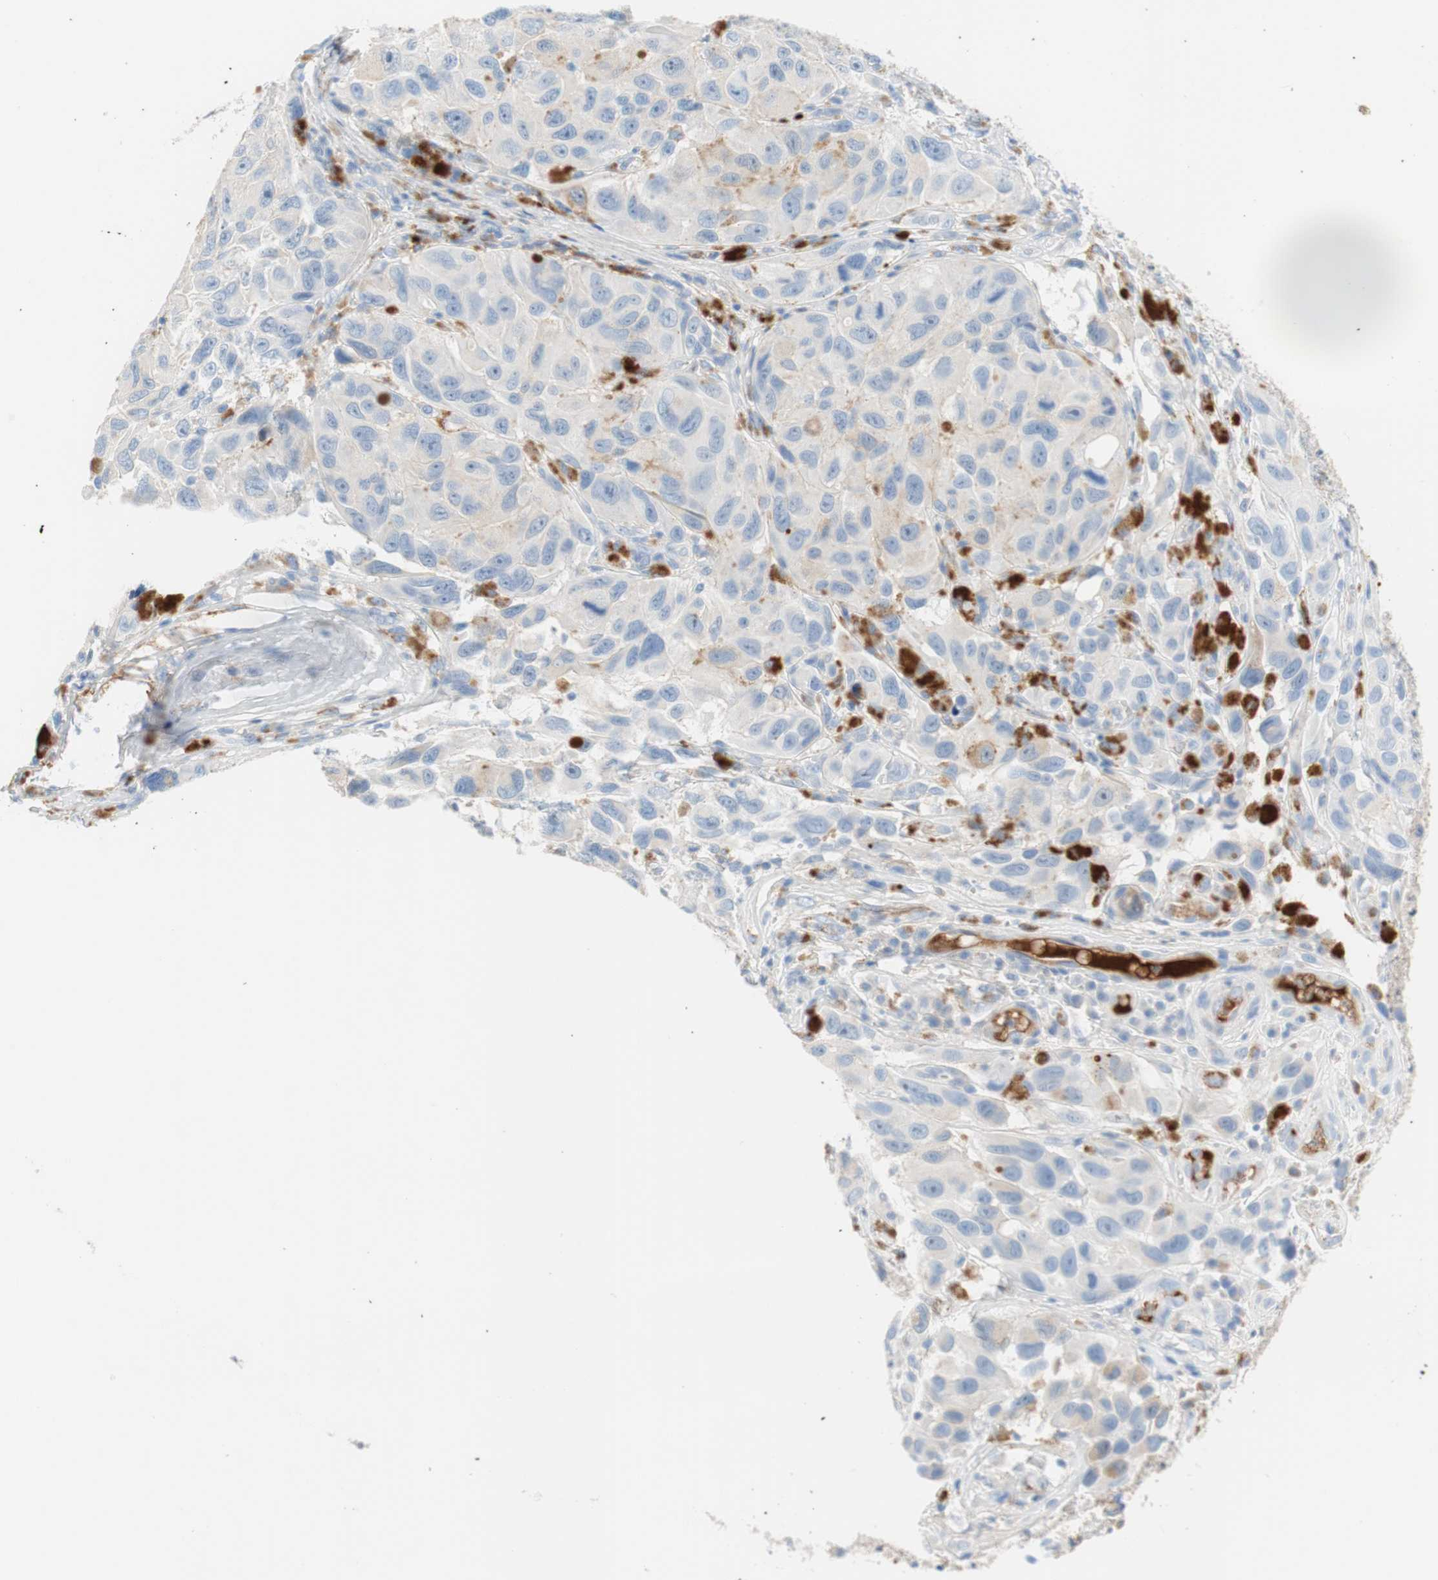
{"staining": {"intensity": "negative", "quantity": "none", "location": "none"}, "tissue": "melanoma", "cell_type": "Tumor cells", "image_type": "cancer", "snomed": [{"axis": "morphology", "description": "Malignant melanoma, NOS"}, {"axis": "topography", "description": "Skin"}], "caption": "A photomicrograph of human melanoma is negative for staining in tumor cells. The staining was performed using DAB (3,3'-diaminobenzidine) to visualize the protein expression in brown, while the nuclei were stained in blue with hematoxylin (Magnification: 20x).", "gene": "RBP4", "patient": {"sex": "female", "age": 73}}